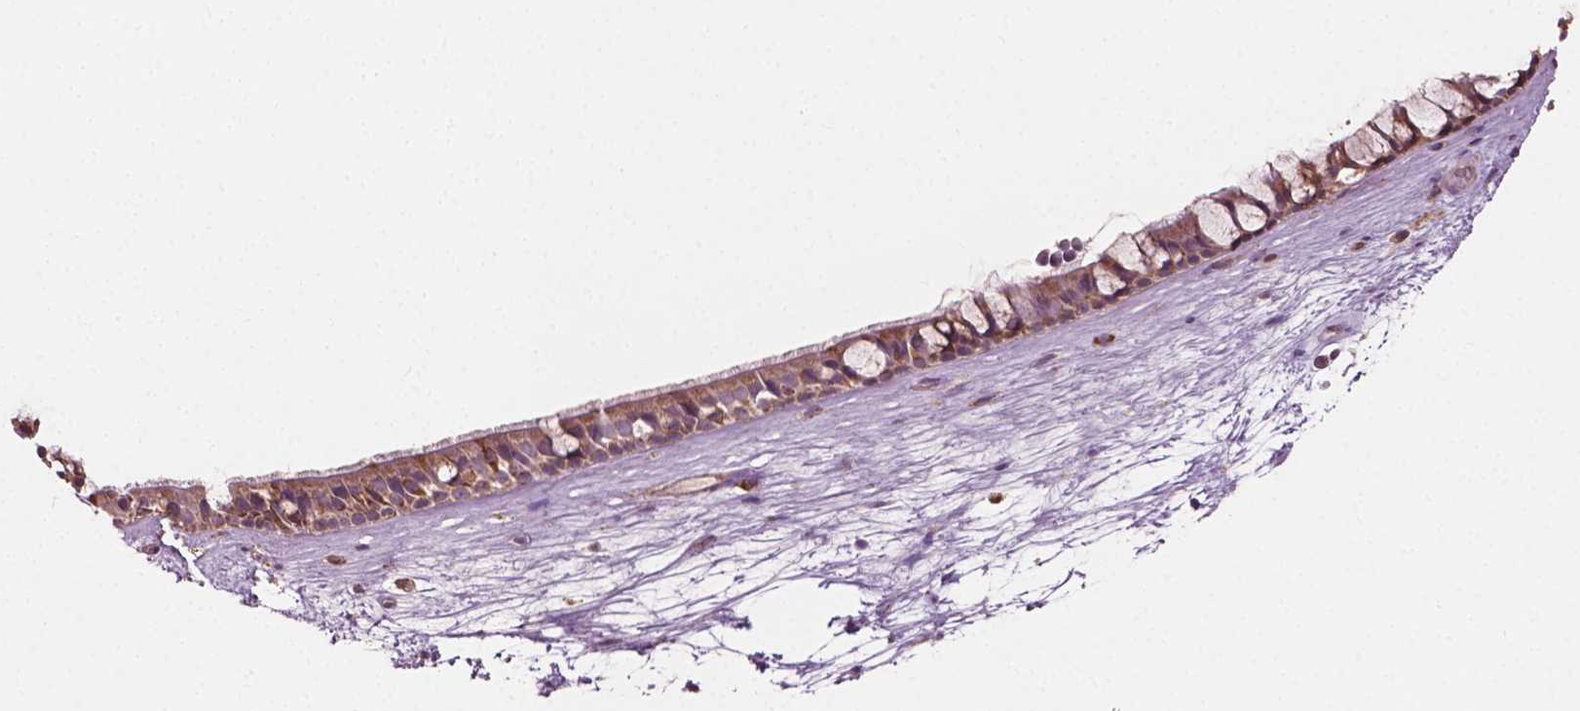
{"staining": {"intensity": "moderate", "quantity": ">75%", "location": "cytoplasmic/membranous"}, "tissue": "nasopharynx", "cell_type": "Respiratory epithelial cells", "image_type": "normal", "snomed": [{"axis": "morphology", "description": "Normal tissue, NOS"}, {"axis": "topography", "description": "Nasopharynx"}], "caption": "A medium amount of moderate cytoplasmic/membranous expression is seen in about >75% of respiratory epithelial cells in benign nasopharynx.", "gene": "MCL1", "patient": {"sex": "male", "age": 68}}